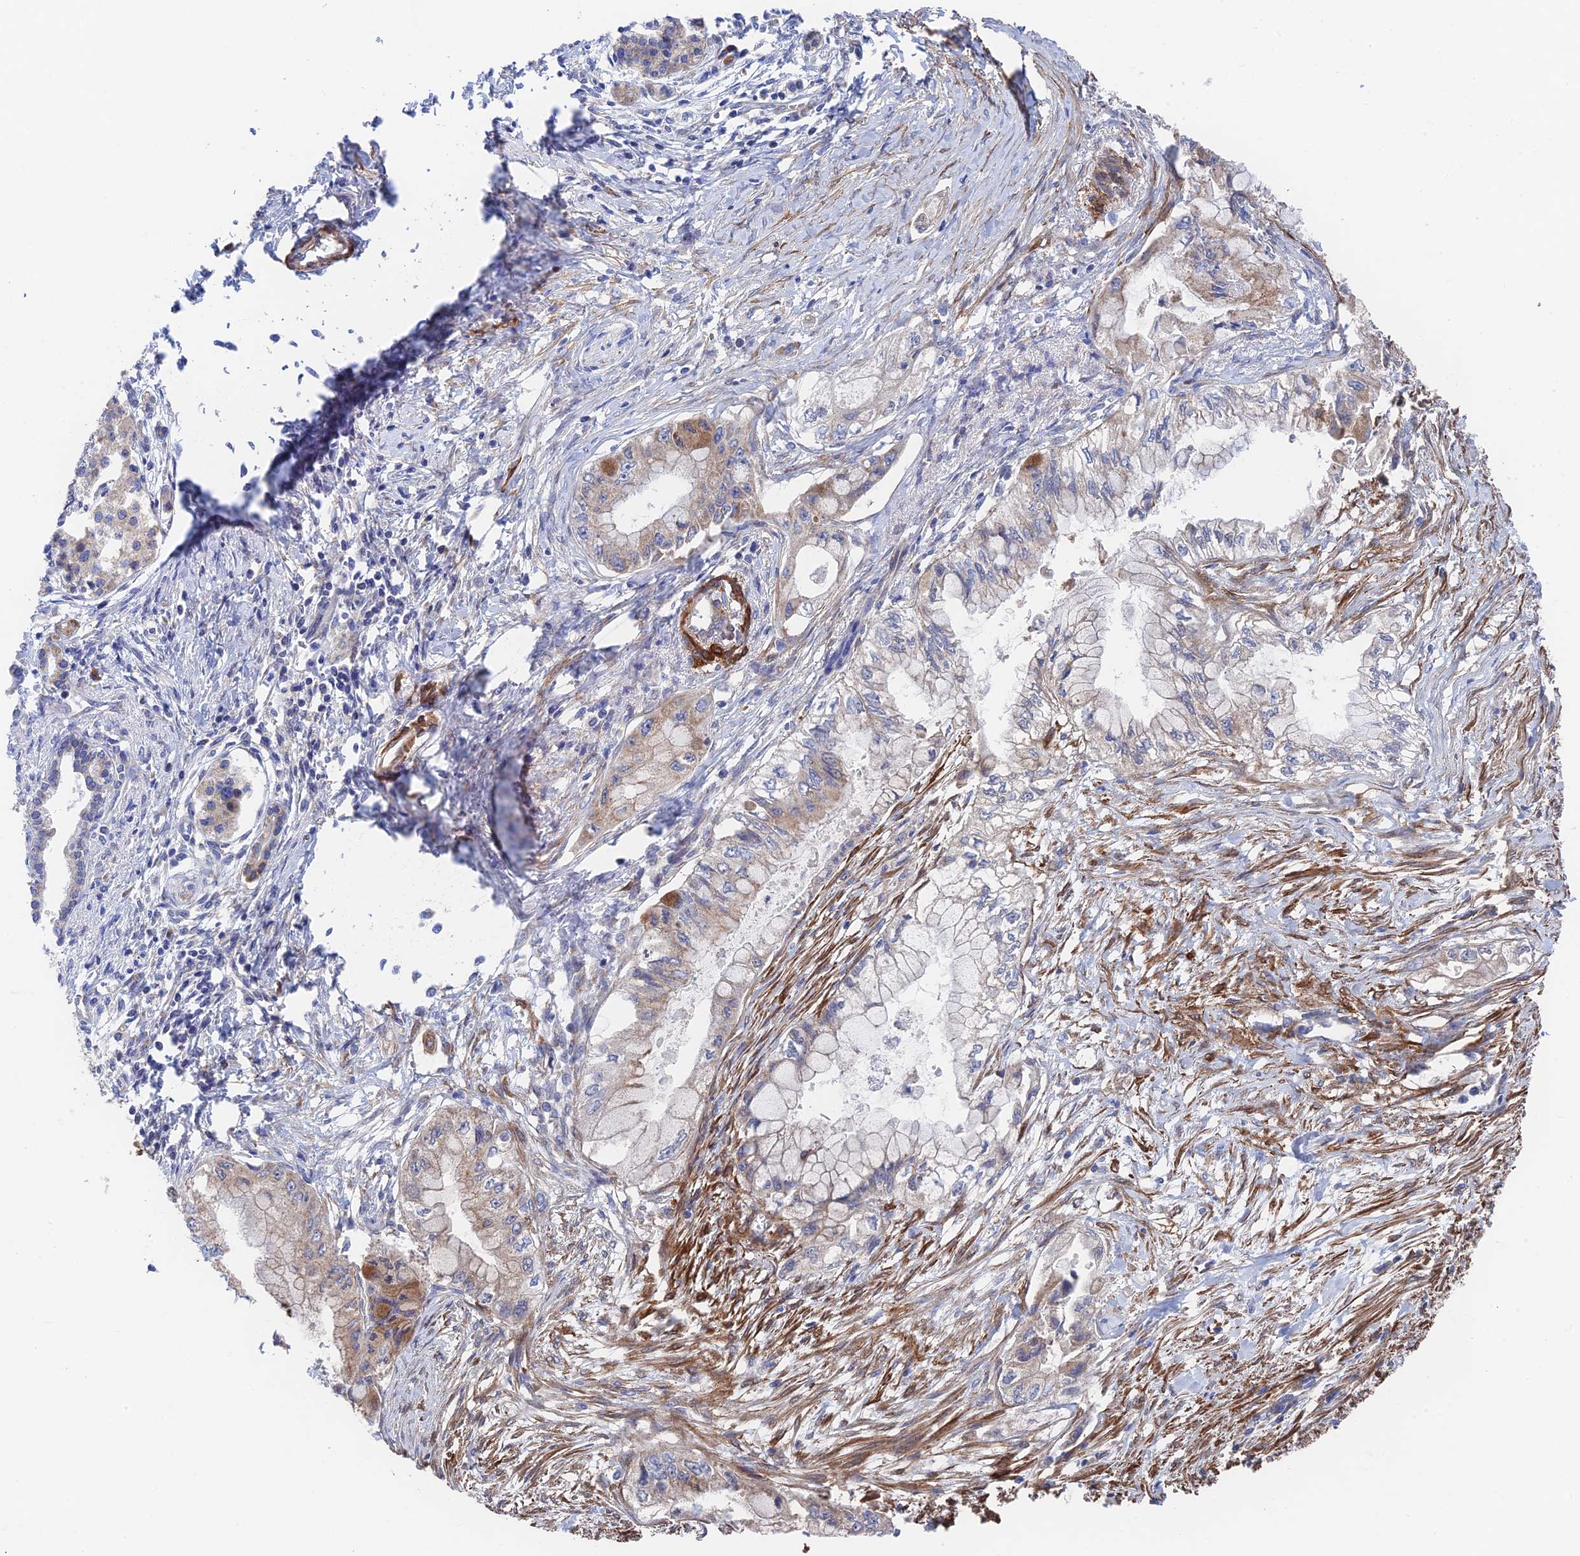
{"staining": {"intensity": "moderate", "quantity": "<25%", "location": "cytoplasmic/membranous"}, "tissue": "pancreatic cancer", "cell_type": "Tumor cells", "image_type": "cancer", "snomed": [{"axis": "morphology", "description": "Adenocarcinoma, NOS"}, {"axis": "topography", "description": "Pancreas"}], "caption": "Immunohistochemical staining of human pancreatic cancer (adenocarcinoma) demonstrates low levels of moderate cytoplasmic/membranous protein expression in approximately <25% of tumor cells.", "gene": "ZNF320", "patient": {"sex": "male", "age": 48}}